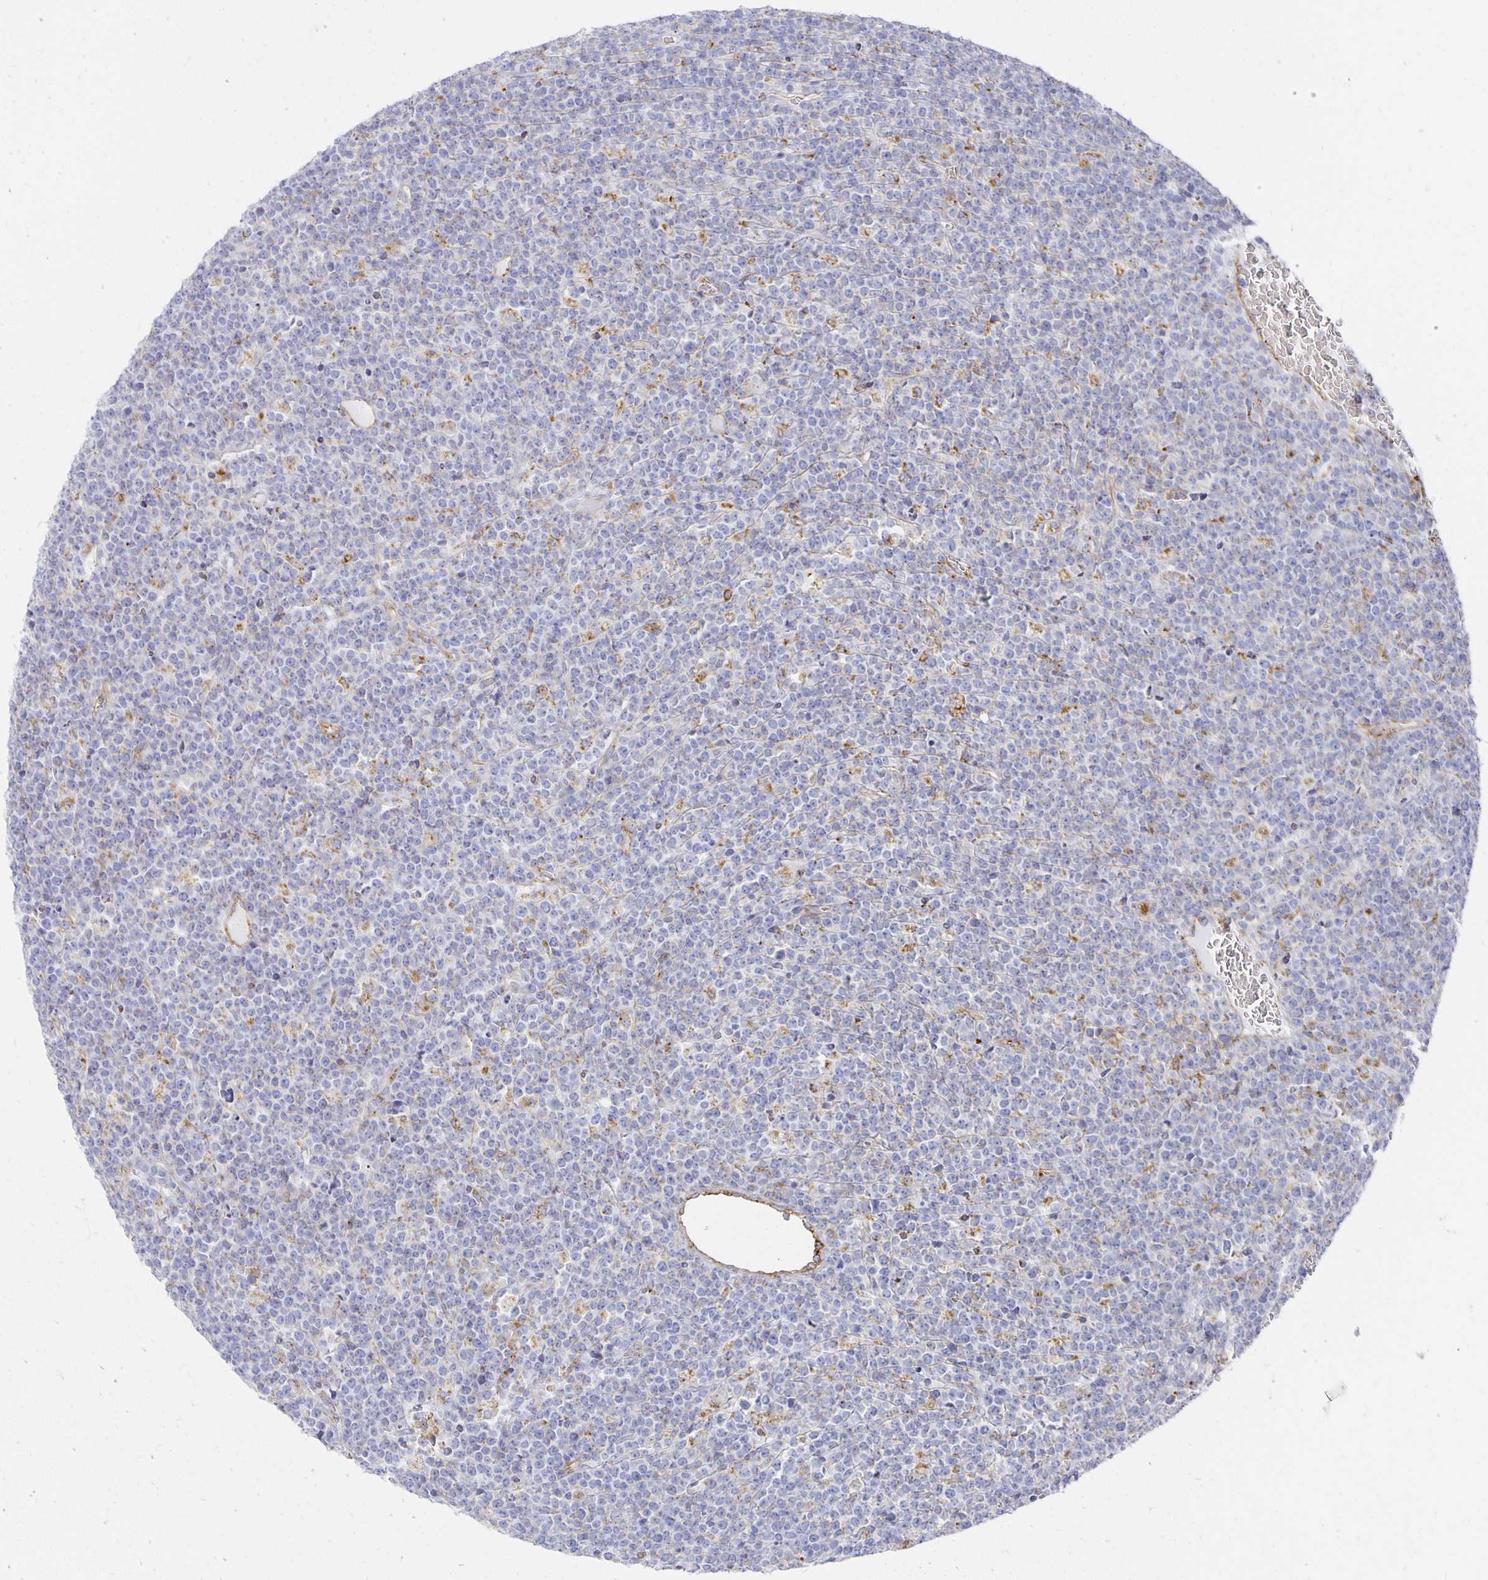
{"staining": {"intensity": "negative", "quantity": "none", "location": "none"}, "tissue": "lymphoma", "cell_type": "Tumor cells", "image_type": "cancer", "snomed": [{"axis": "morphology", "description": "Malignant lymphoma, non-Hodgkin's type, High grade"}, {"axis": "topography", "description": "Ovary"}], "caption": "High-grade malignant lymphoma, non-Hodgkin's type was stained to show a protein in brown. There is no significant positivity in tumor cells.", "gene": "TAAR1", "patient": {"sex": "female", "age": 56}}